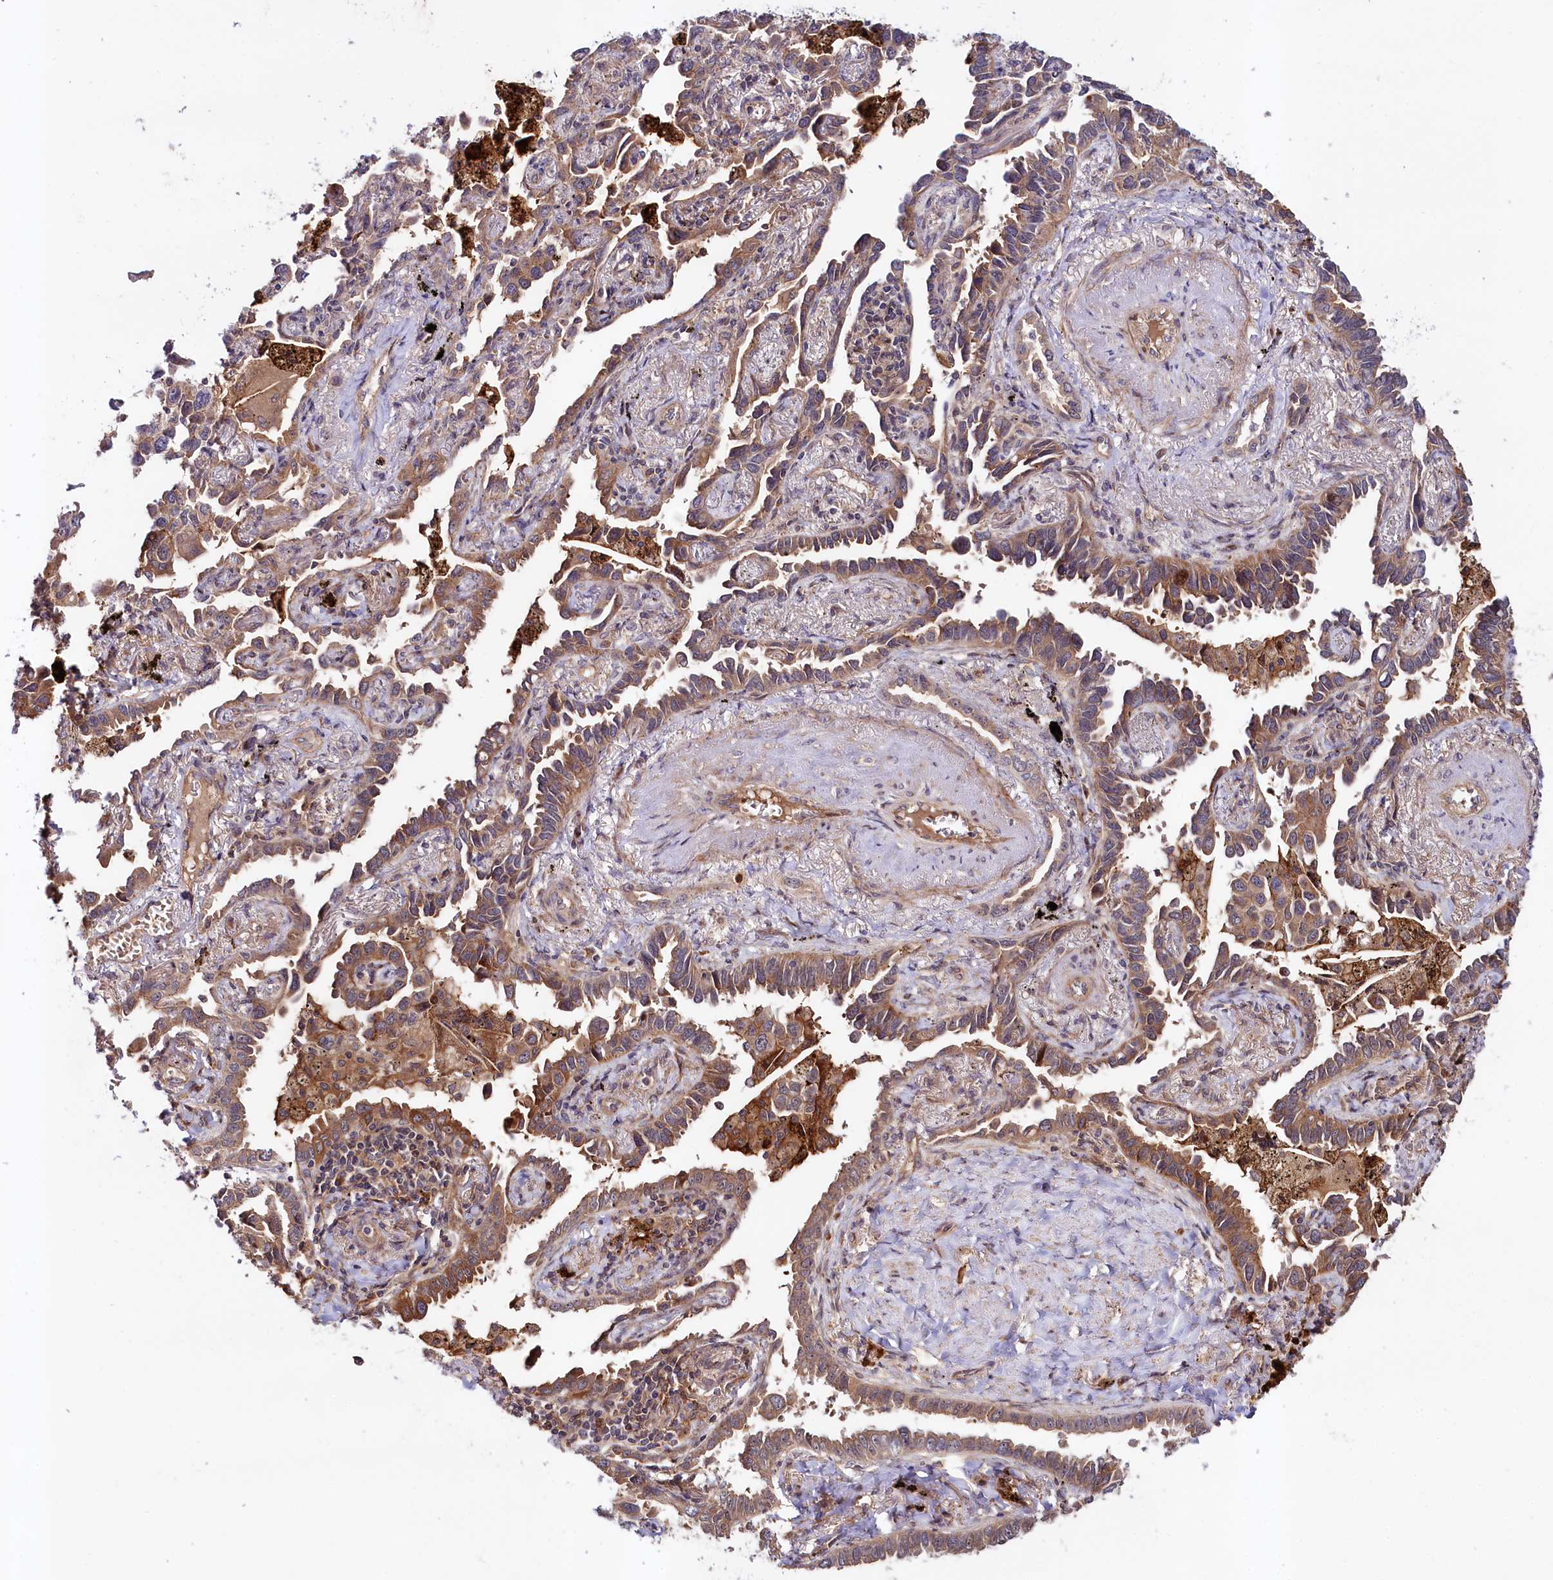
{"staining": {"intensity": "moderate", "quantity": ">75%", "location": "cytoplasmic/membranous"}, "tissue": "lung cancer", "cell_type": "Tumor cells", "image_type": "cancer", "snomed": [{"axis": "morphology", "description": "Adenocarcinoma, NOS"}, {"axis": "topography", "description": "Lung"}], "caption": "Lung cancer (adenocarcinoma) stained for a protein (brown) exhibits moderate cytoplasmic/membranous positive expression in about >75% of tumor cells.", "gene": "NEDD1", "patient": {"sex": "male", "age": 67}}